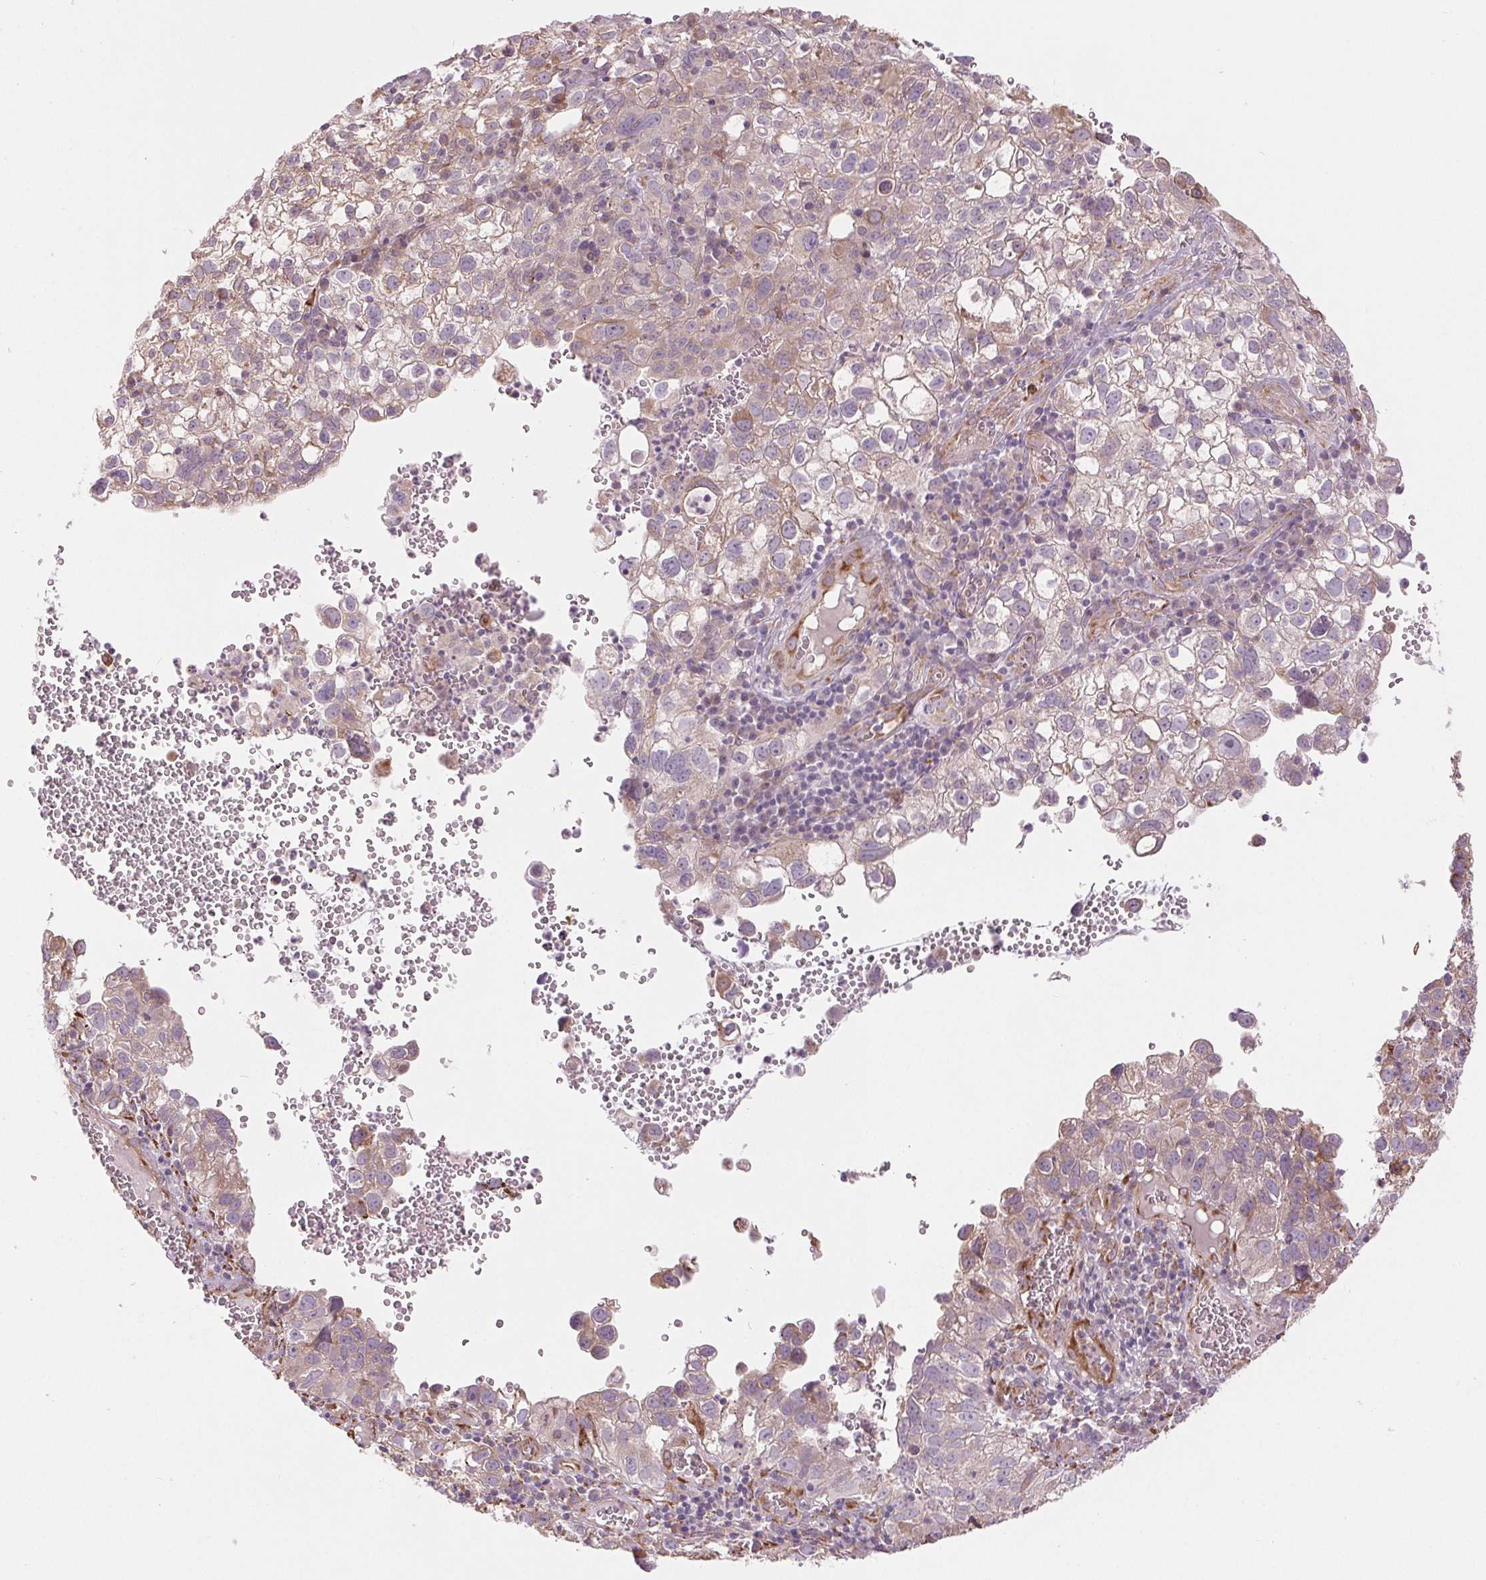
{"staining": {"intensity": "negative", "quantity": "none", "location": "none"}, "tissue": "cervical cancer", "cell_type": "Tumor cells", "image_type": "cancer", "snomed": [{"axis": "morphology", "description": "Squamous cell carcinoma, NOS"}, {"axis": "topography", "description": "Cervix"}], "caption": "Image shows no protein staining in tumor cells of cervical squamous cell carcinoma tissue.", "gene": "METTL17", "patient": {"sex": "female", "age": 55}}